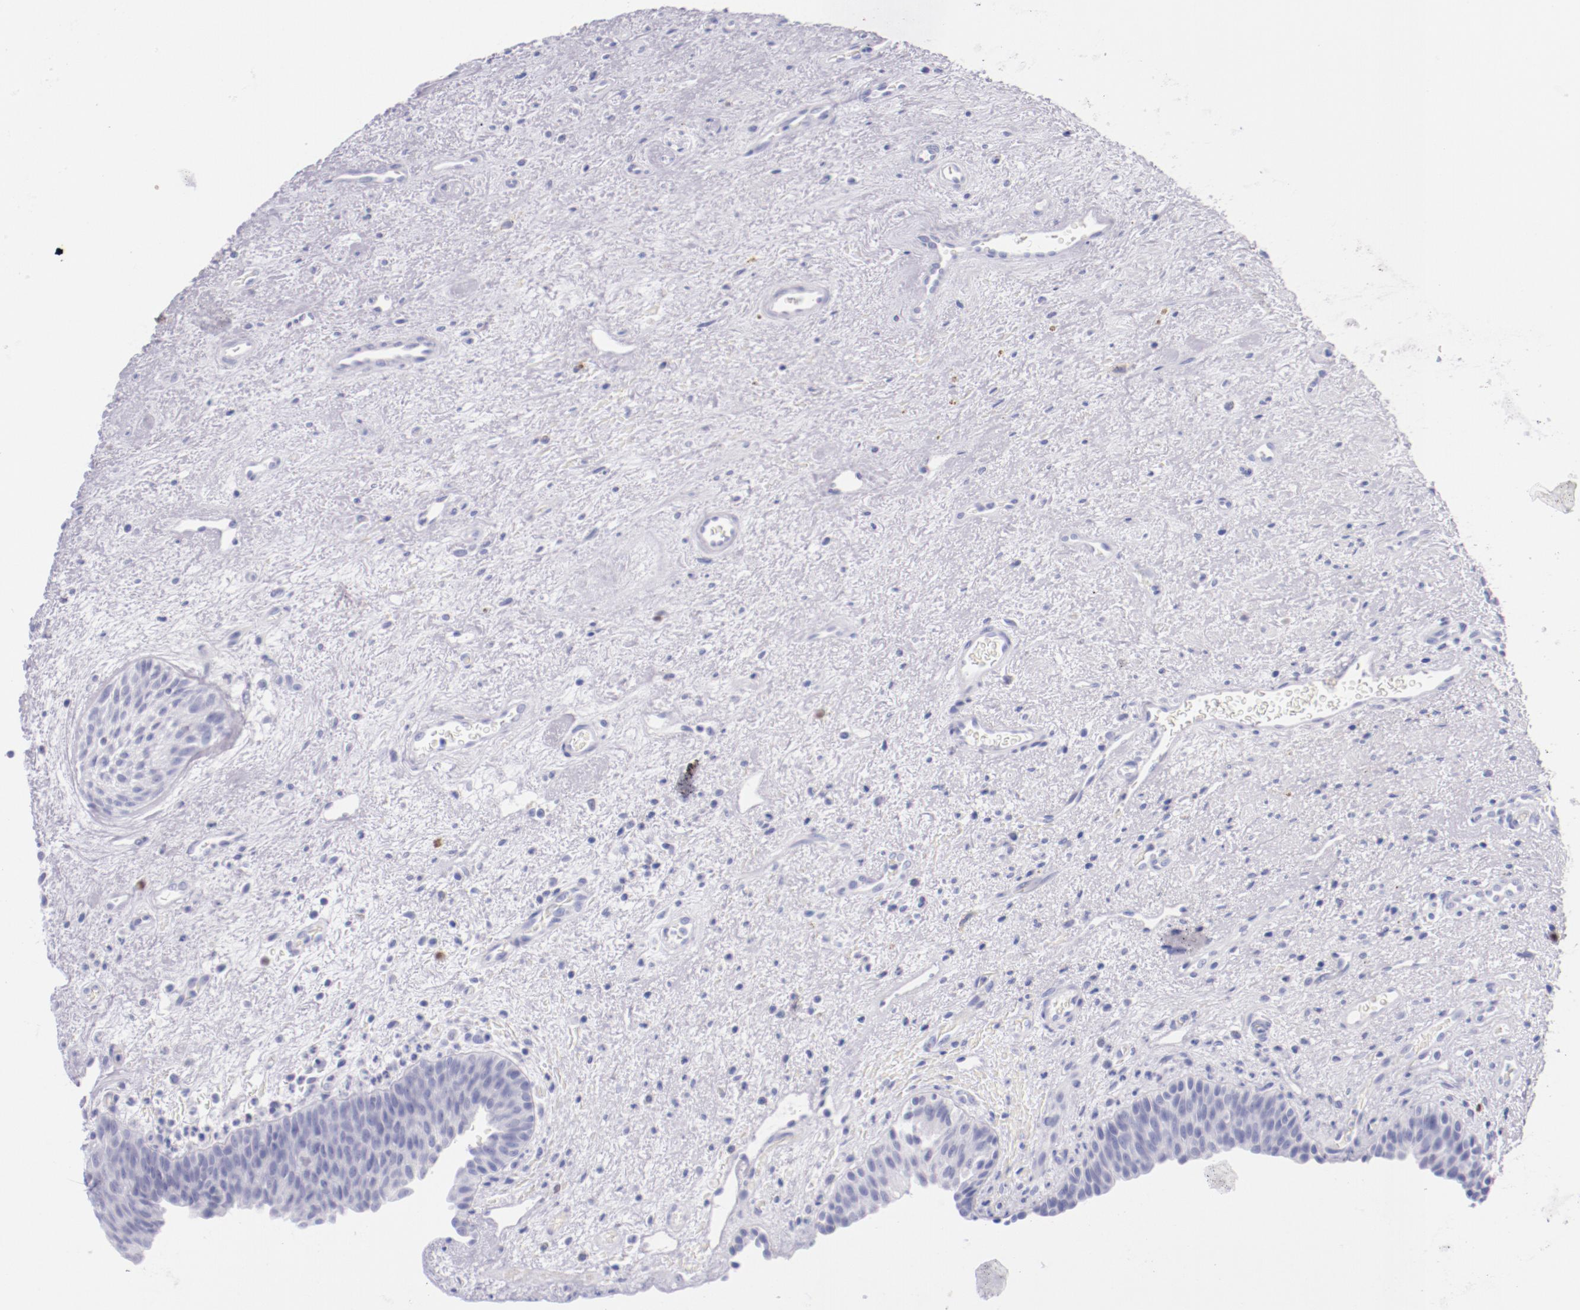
{"staining": {"intensity": "negative", "quantity": "none", "location": "none"}, "tissue": "urinary bladder", "cell_type": "Urothelial cells", "image_type": "normal", "snomed": [{"axis": "morphology", "description": "Normal tissue, NOS"}, {"axis": "topography", "description": "Urinary bladder"}], "caption": "Urinary bladder stained for a protein using immunohistochemistry (IHC) displays no positivity urothelial cells.", "gene": "IRF4", "patient": {"sex": "male", "age": 48}}